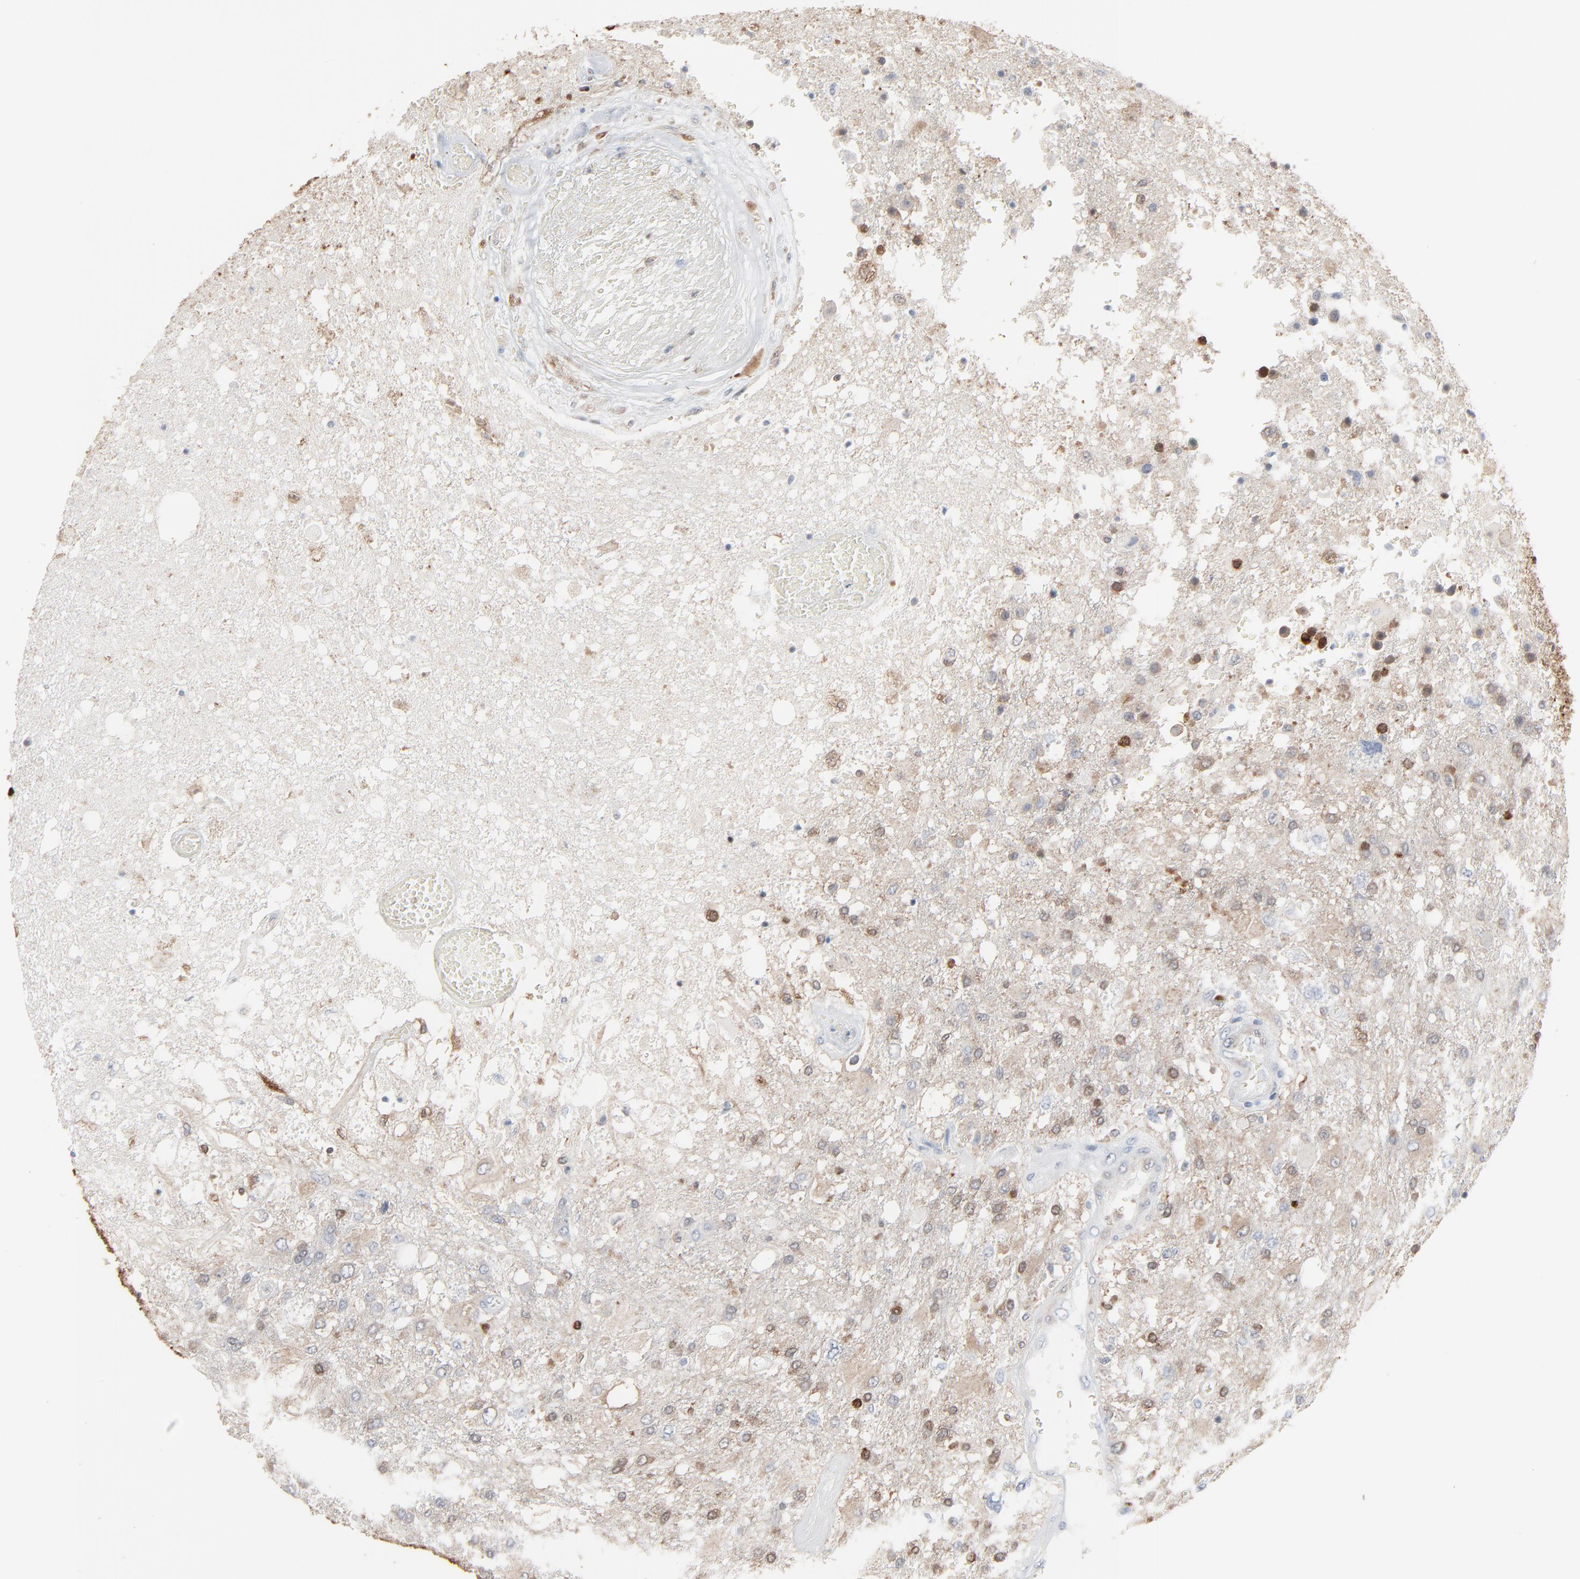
{"staining": {"intensity": "strong", "quantity": ">75%", "location": "cytoplasmic/membranous,nuclear"}, "tissue": "glioma", "cell_type": "Tumor cells", "image_type": "cancer", "snomed": [{"axis": "morphology", "description": "Glioma, malignant, High grade"}, {"axis": "topography", "description": "Cerebral cortex"}], "caption": "The micrograph shows a brown stain indicating the presence of a protein in the cytoplasmic/membranous and nuclear of tumor cells in malignant glioma (high-grade).", "gene": "PHGDH", "patient": {"sex": "male", "age": 79}}